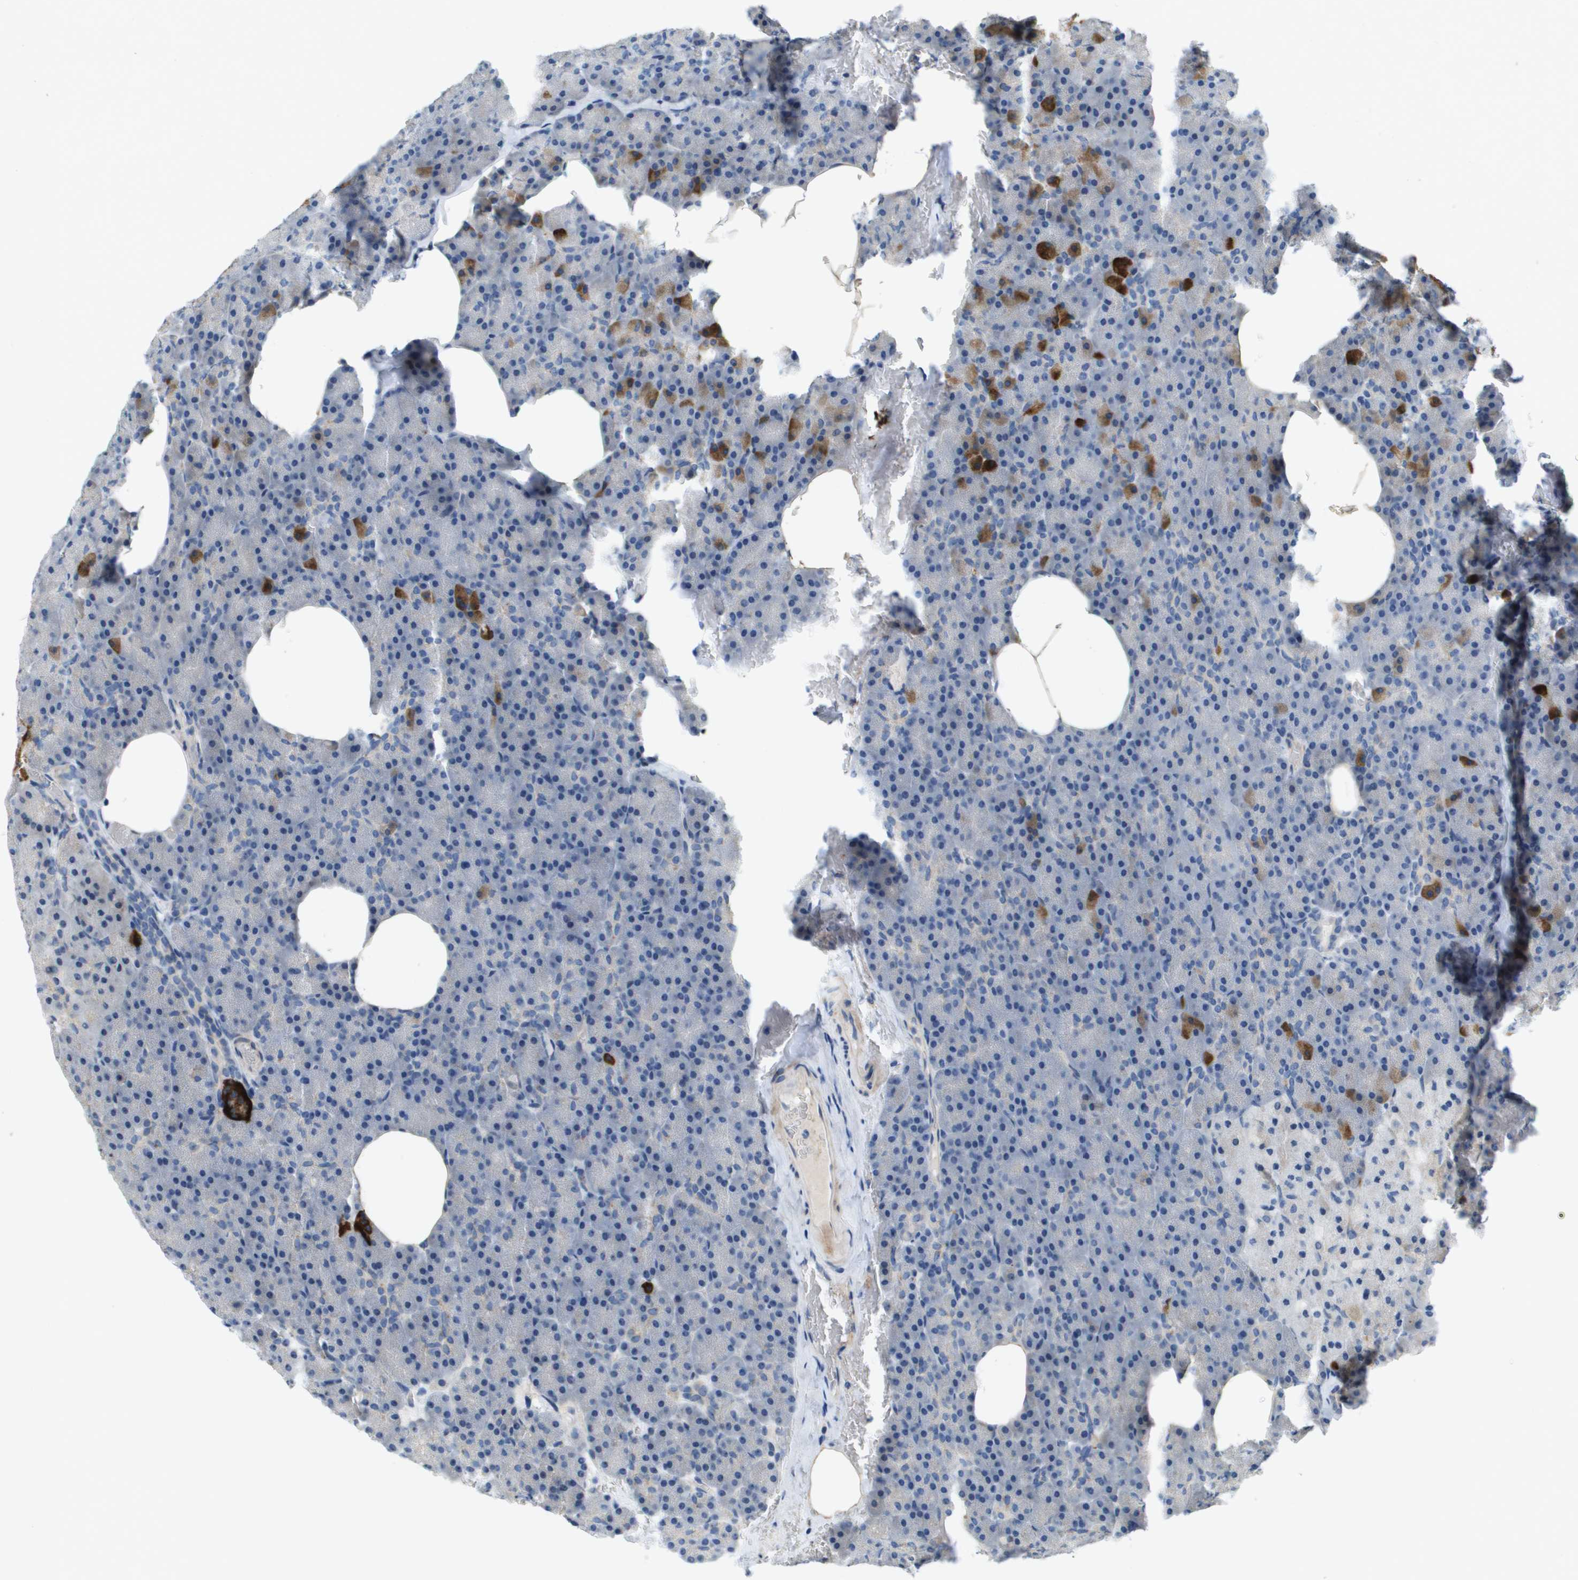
{"staining": {"intensity": "strong", "quantity": "<25%", "location": "cytoplasmic/membranous"}, "tissue": "pancreas", "cell_type": "Exocrine glandular cells", "image_type": "normal", "snomed": [{"axis": "morphology", "description": "Normal tissue, NOS"}, {"axis": "topography", "description": "Pancreas"}], "caption": "Exocrine glandular cells show strong cytoplasmic/membranous staining in approximately <25% of cells in benign pancreas.", "gene": "B3GNT5", "patient": {"sex": "female", "age": 35}}